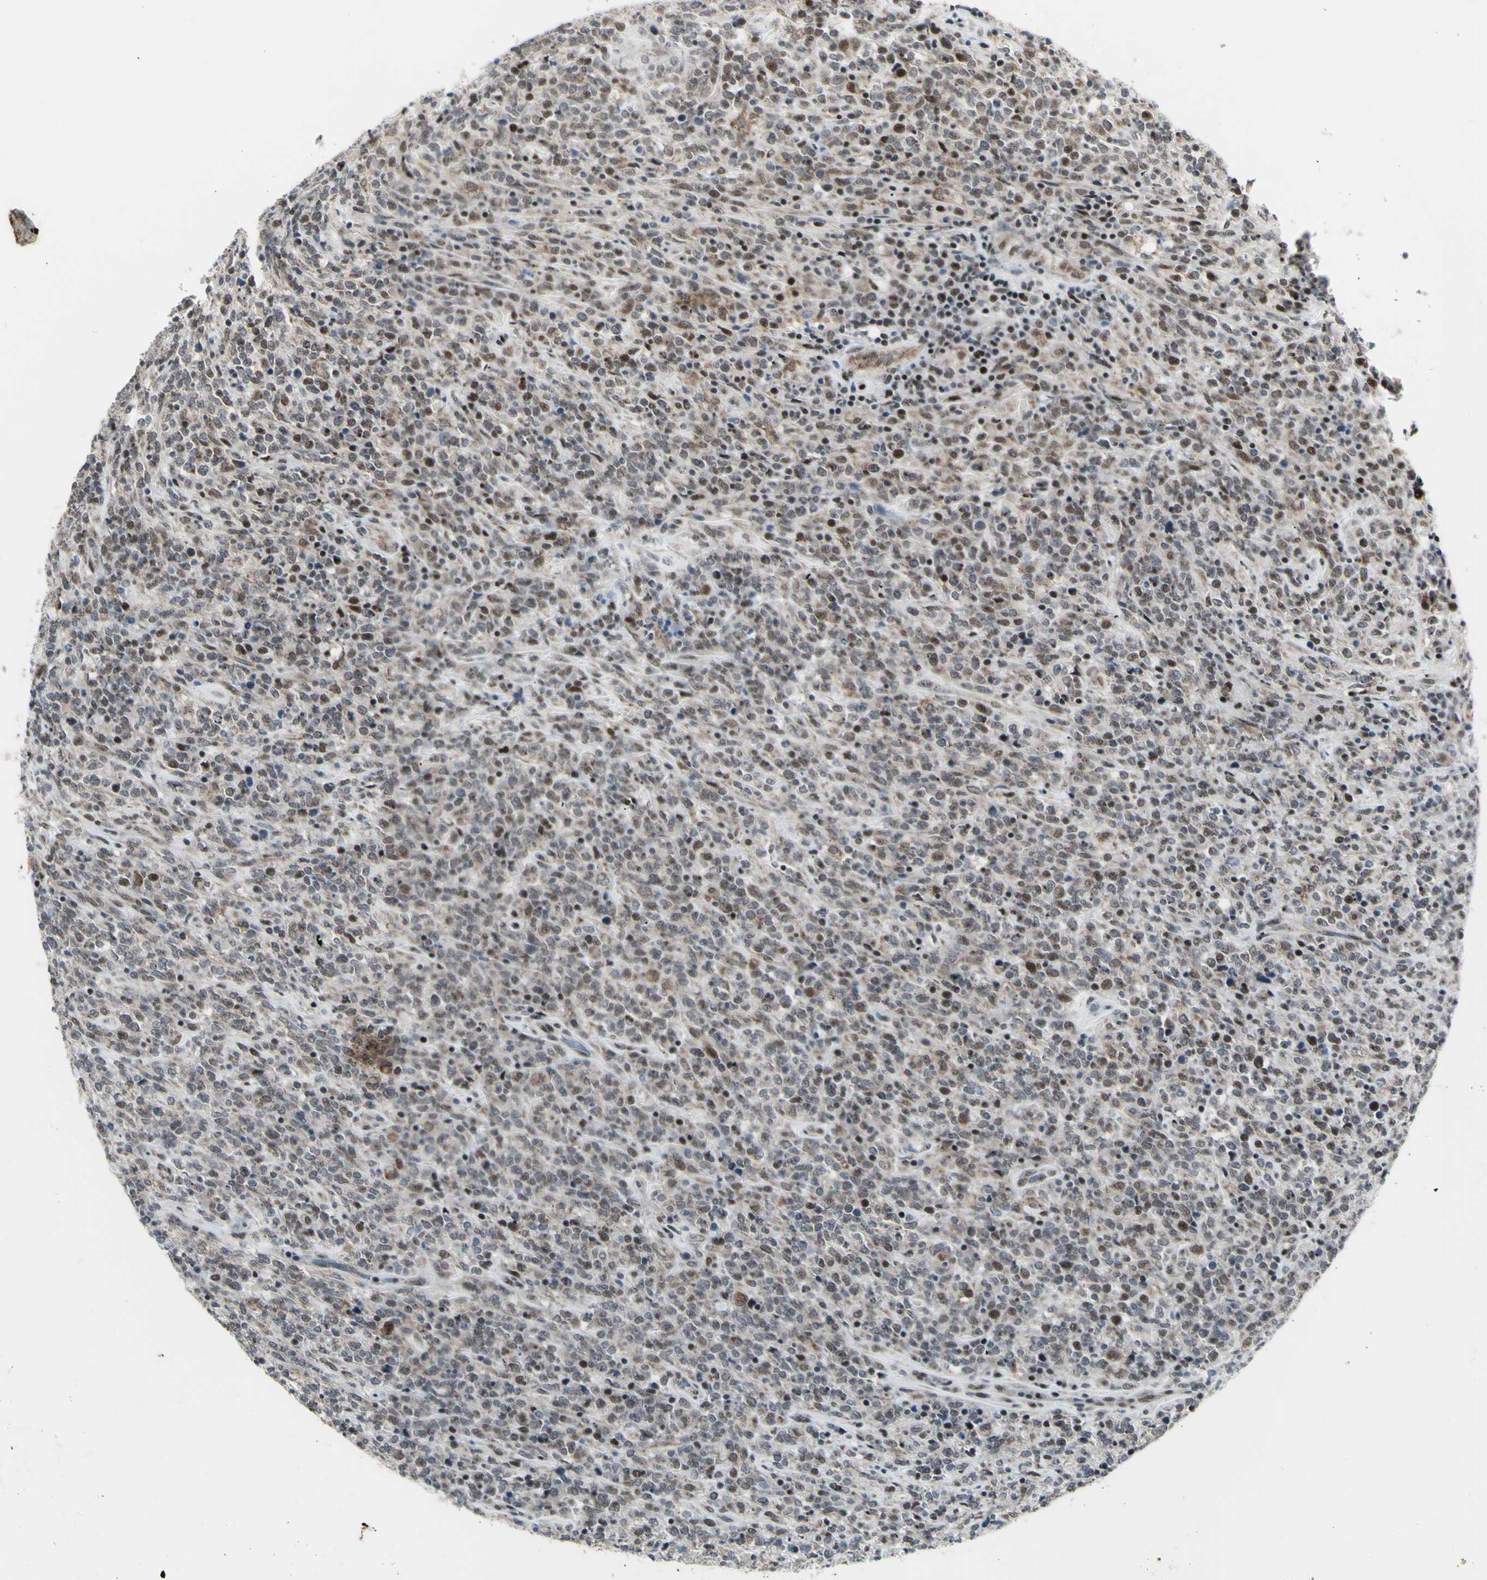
{"staining": {"intensity": "weak", "quantity": ">75%", "location": "nuclear"}, "tissue": "lymphoma", "cell_type": "Tumor cells", "image_type": "cancer", "snomed": [{"axis": "morphology", "description": "Malignant lymphoma, non-Hodgkin's type, High grade"}, {"axis": "topography", "description": "Soft tissue"}], "caption": "Protein staining of lymphoma tissue reveals weak nuclear expression in about >75% of tumor cells.", "gene": "DHRS7B", "patient": {"sex": "male", "age": 18}}